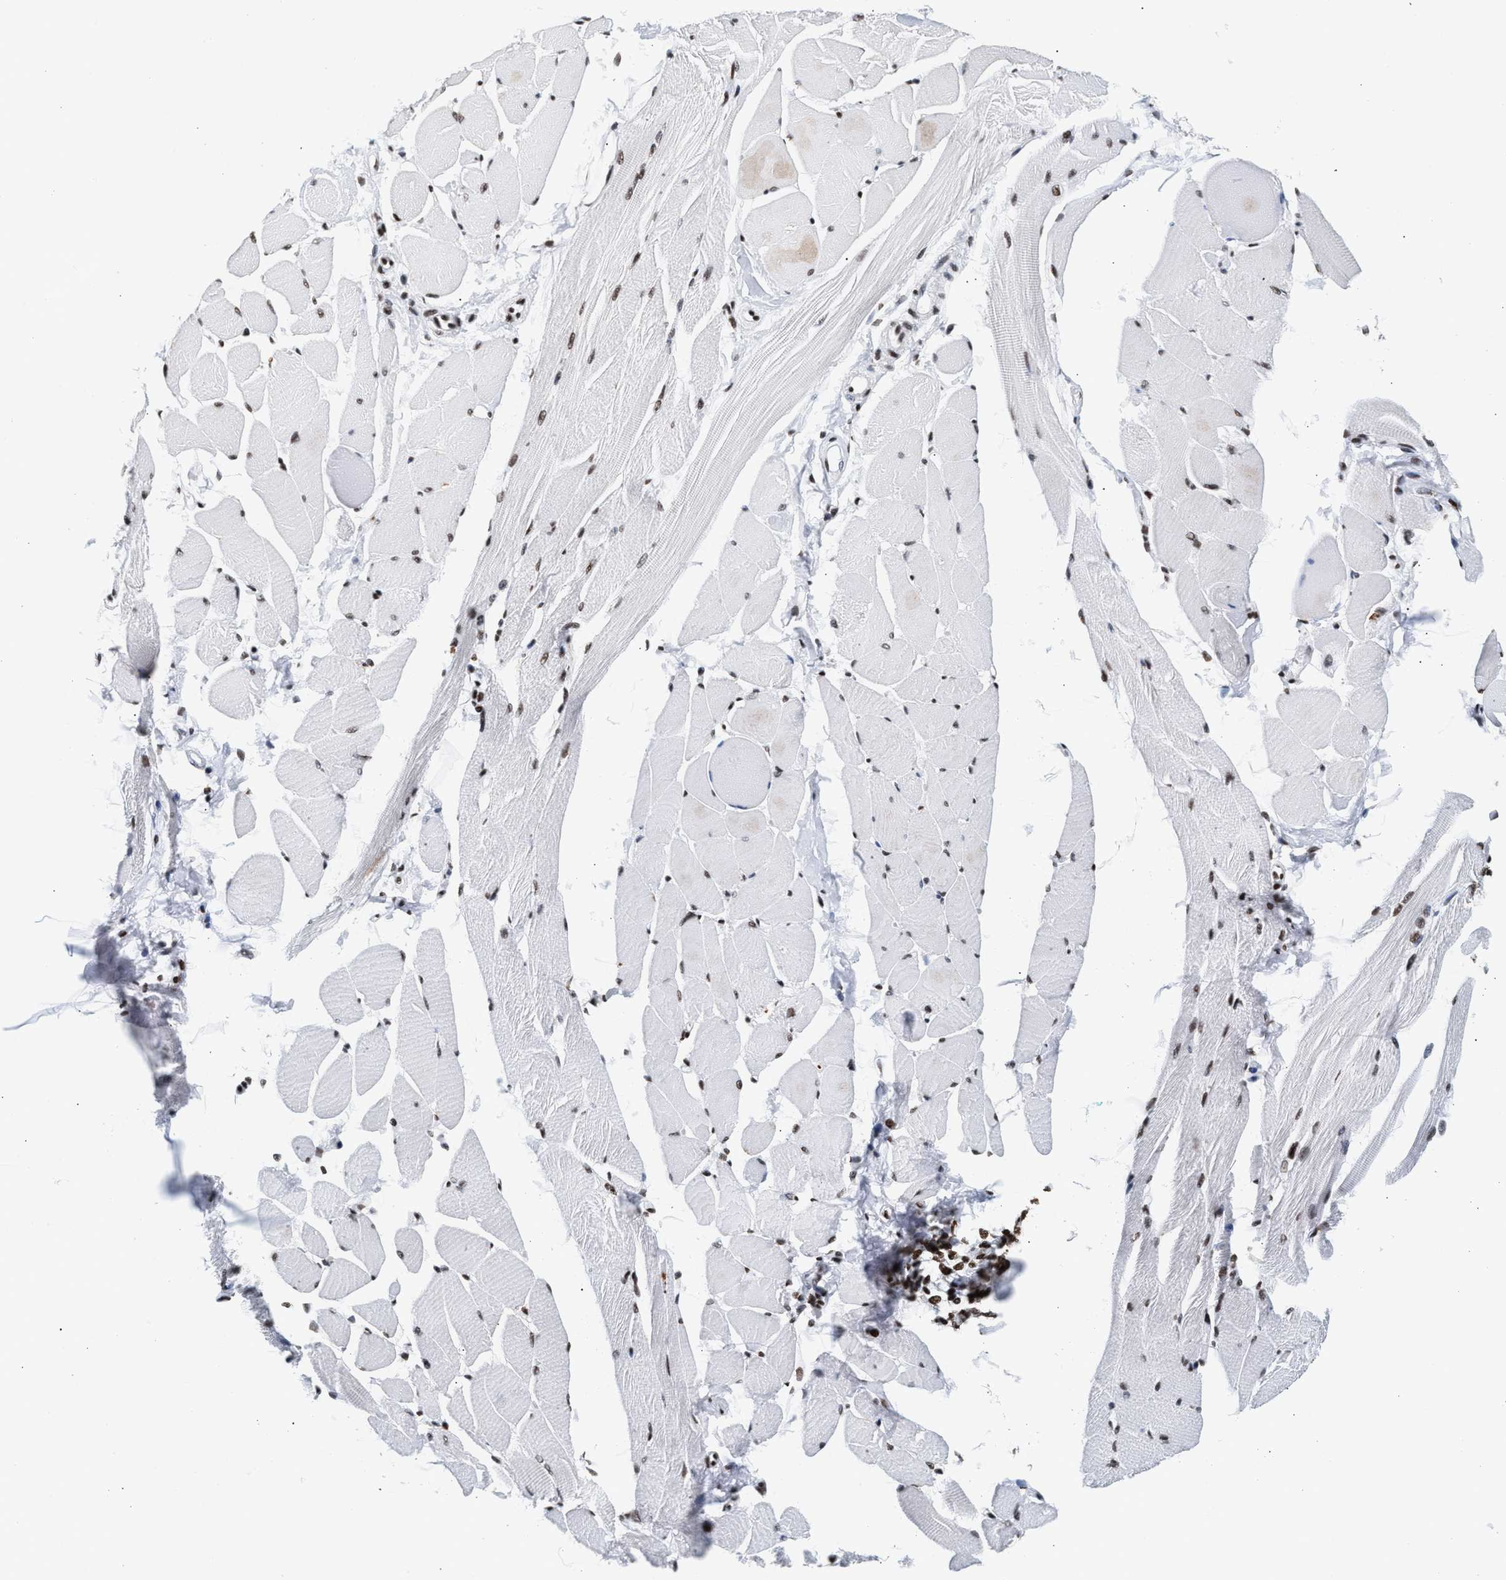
{"staining": {"intensity": "strong", "quantity": "25%-75%", "location": "nuclear"}, "tissue": "skeletal muscle", "cell_type": "Myocytes", "image_type": "normal", "snomed": [{"axis": "morphology", "description": "Normal tissue, NOS"}, {"axis": "topography", "description": "Skeletal muscle"}, {"axis": "topography", "description": "Peripheral nerve tissue"}], "caption": "The photomicrograph reveals immunohistochemical staining of unremarkable skeletal muscle. There is strong nuclear expression is present in about 25%-75% of myocytes.", "gene": "RAD21", "patient": {"sex": "female", "age": 84}}